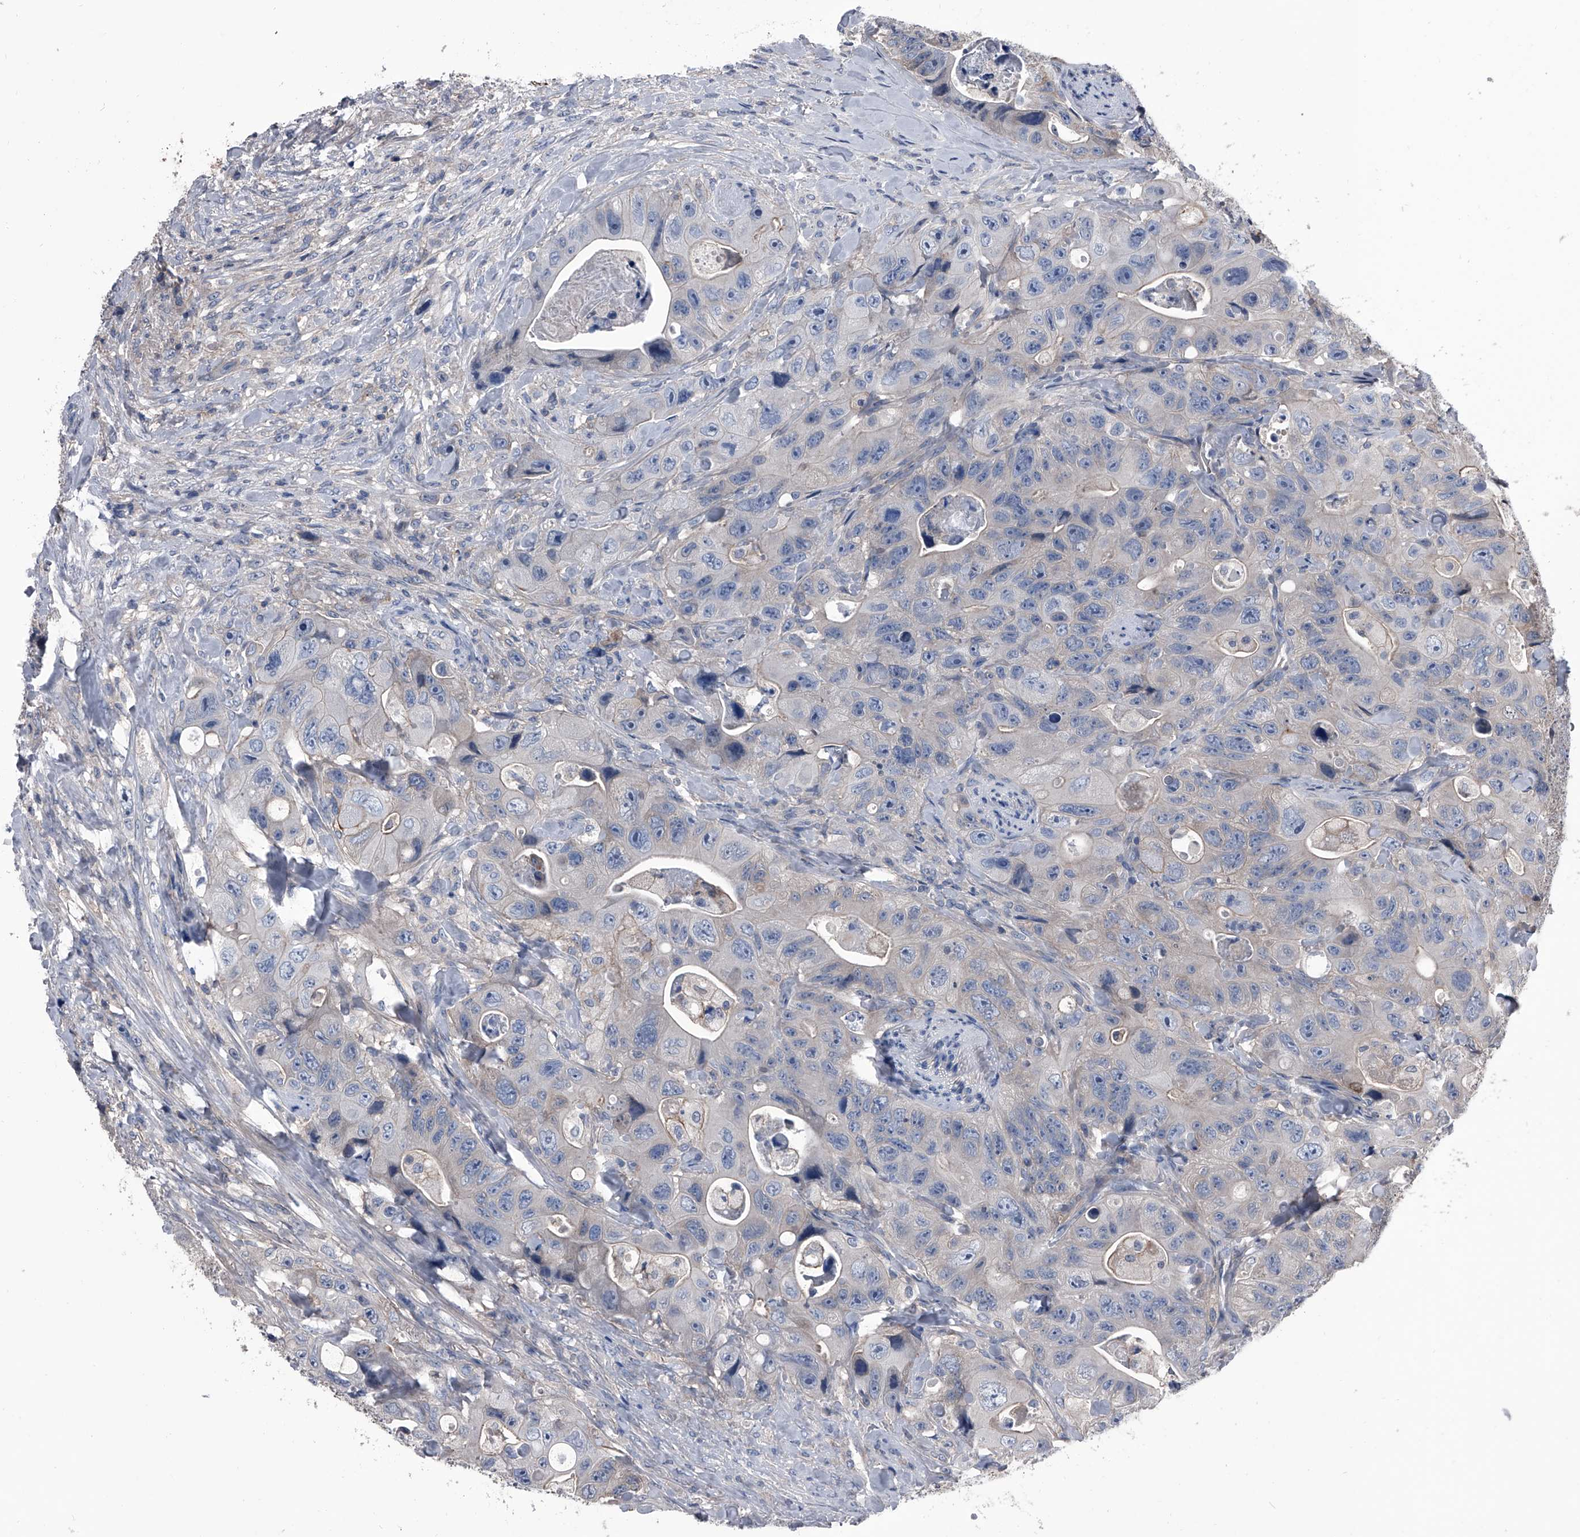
{"staining": {"intensity": "negative", "quantity": "none", "location": "none"}, "tissue": "colorectal cancer", "cell_type": "Tumor cells", "image_type": "cancer", "snomed": [{"axis": "morphology", "description": "Adenocarcinoma, NOS"}, {"axis": "topography", "description": "Colon"}], "caption": "Tumor cells show no significant protein positivity in colorectal cancer.", "gene": "PIP5K1A", "patient": {"sex": "female", "age": 46}}